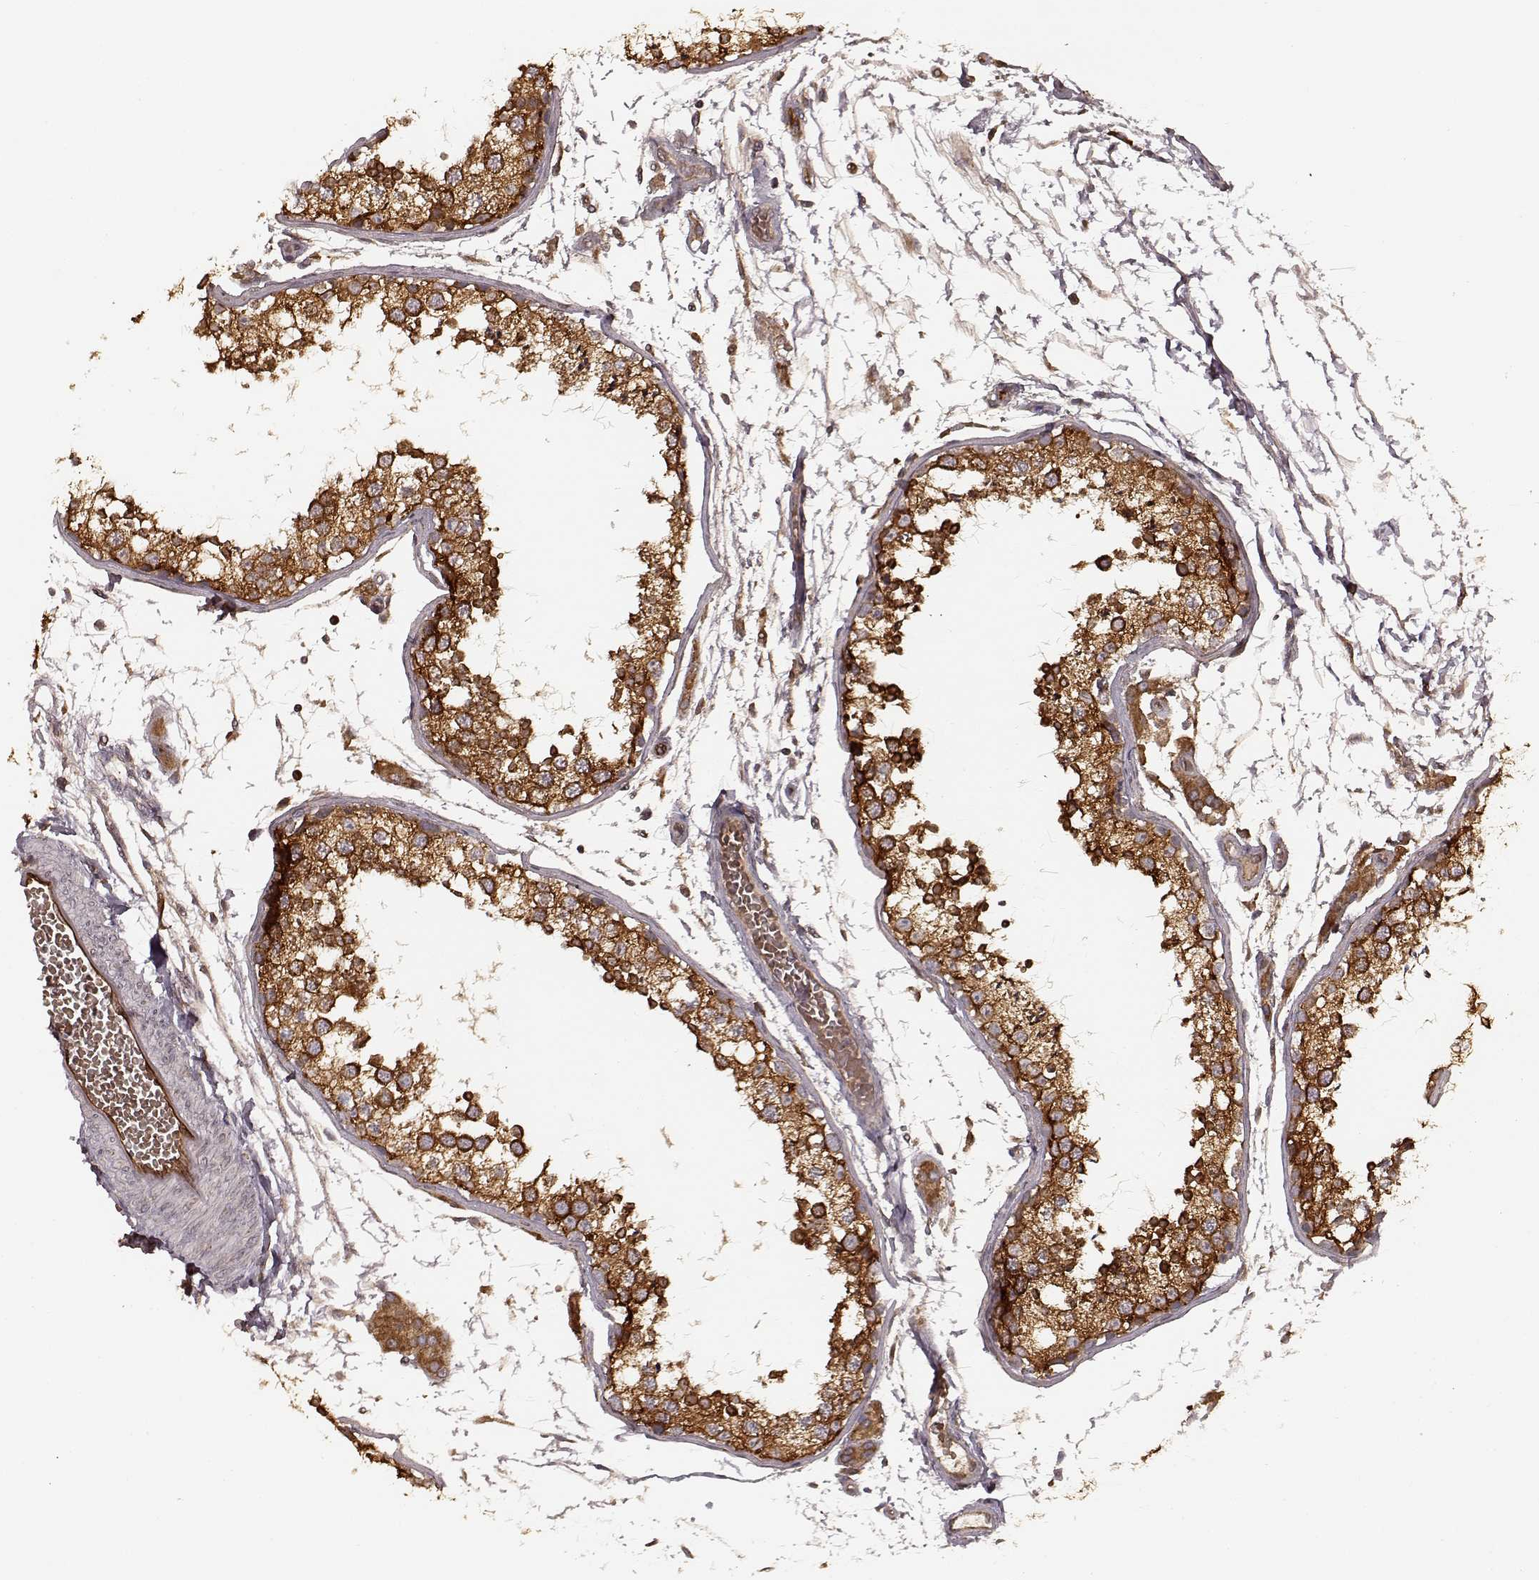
{"staining": {"intensity": "strong", "quantity": ">75%", "location": "cytoplasmic/membranous"}, "tissue": "testis", "cell_type": "Cells in seminiferous ducts", "image_type": "normal", "snomed": [{"axis": "morphology", "description": "Normal tissue, NOS"}, {"axis": "topography", "description": "Testis"}], "caption": "Immunohistochemical staining of normal human testis reveals high levels of strong cytoplasmic/membranous positivity in approximately >75% of cells in seminiferous ducts.", "gene": "AGPAT1", "patient": {"sex": "male", "age": 29}}